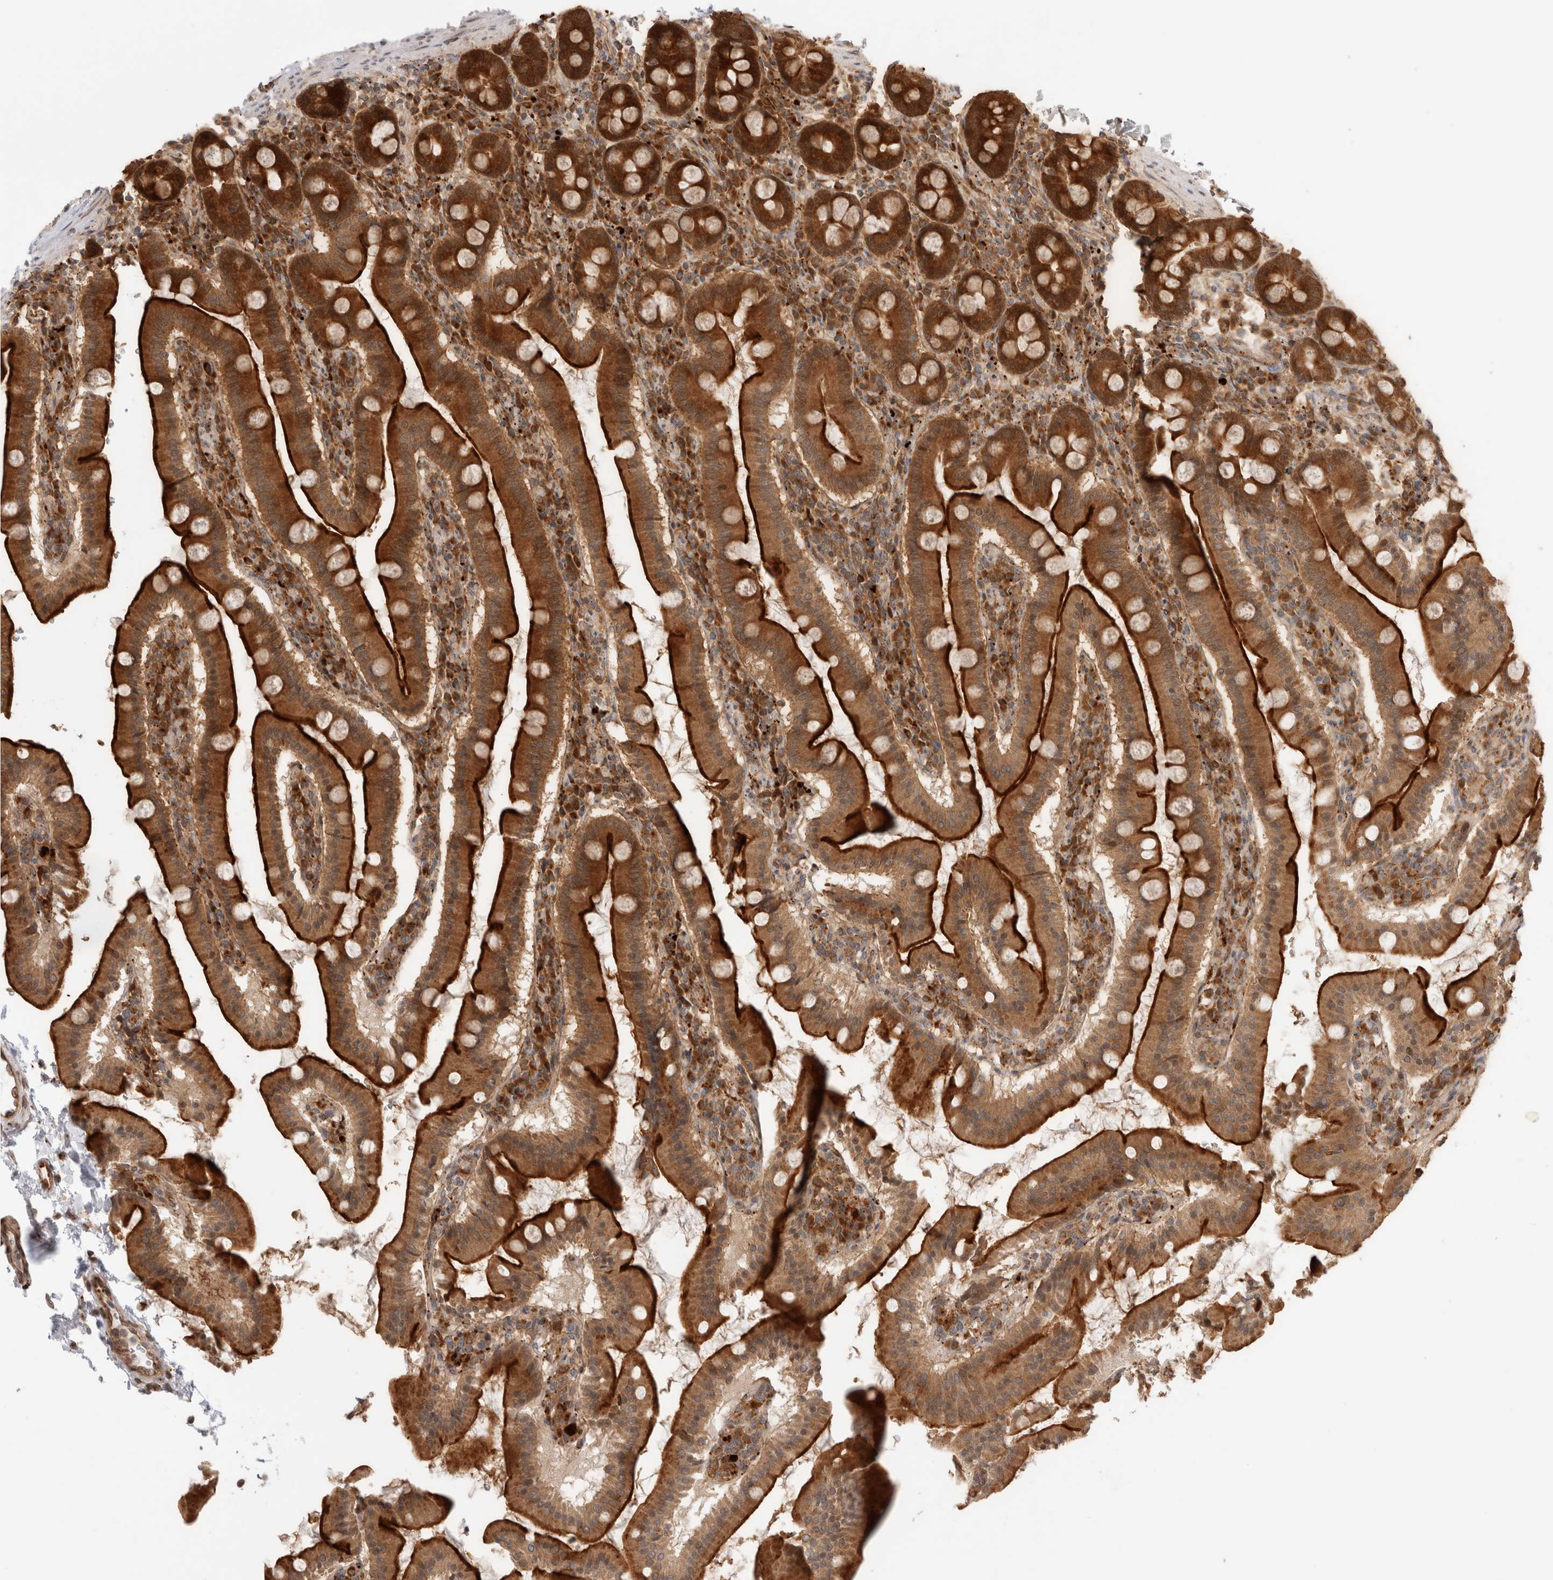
{"staining": {"intensity": "strong", "quantity": ">75%", "location": "cytoplasmic/membranous"}, "tissue": "duodenum", "cell_type": "Glandular cells", "image_type": "normal", "snomed": [{"axis": "morphology", "description": "Normal tissue, NOS"}, {"axis": "morphology", "description": "Adenocarcinoma, NOS"}, {"axis": "topography", "description": "Pancreas"}, {"axis": "topography", "description": "Duodenum"}], "caption": "IHC of benign duodenum displays high levels of strong cytoplasmic/membranous staining in approximately >75% of glandular cells. Nuclei are stained in blue.", "gene": "ACTL9", "patient": {"sex": "male", "age": 50}}